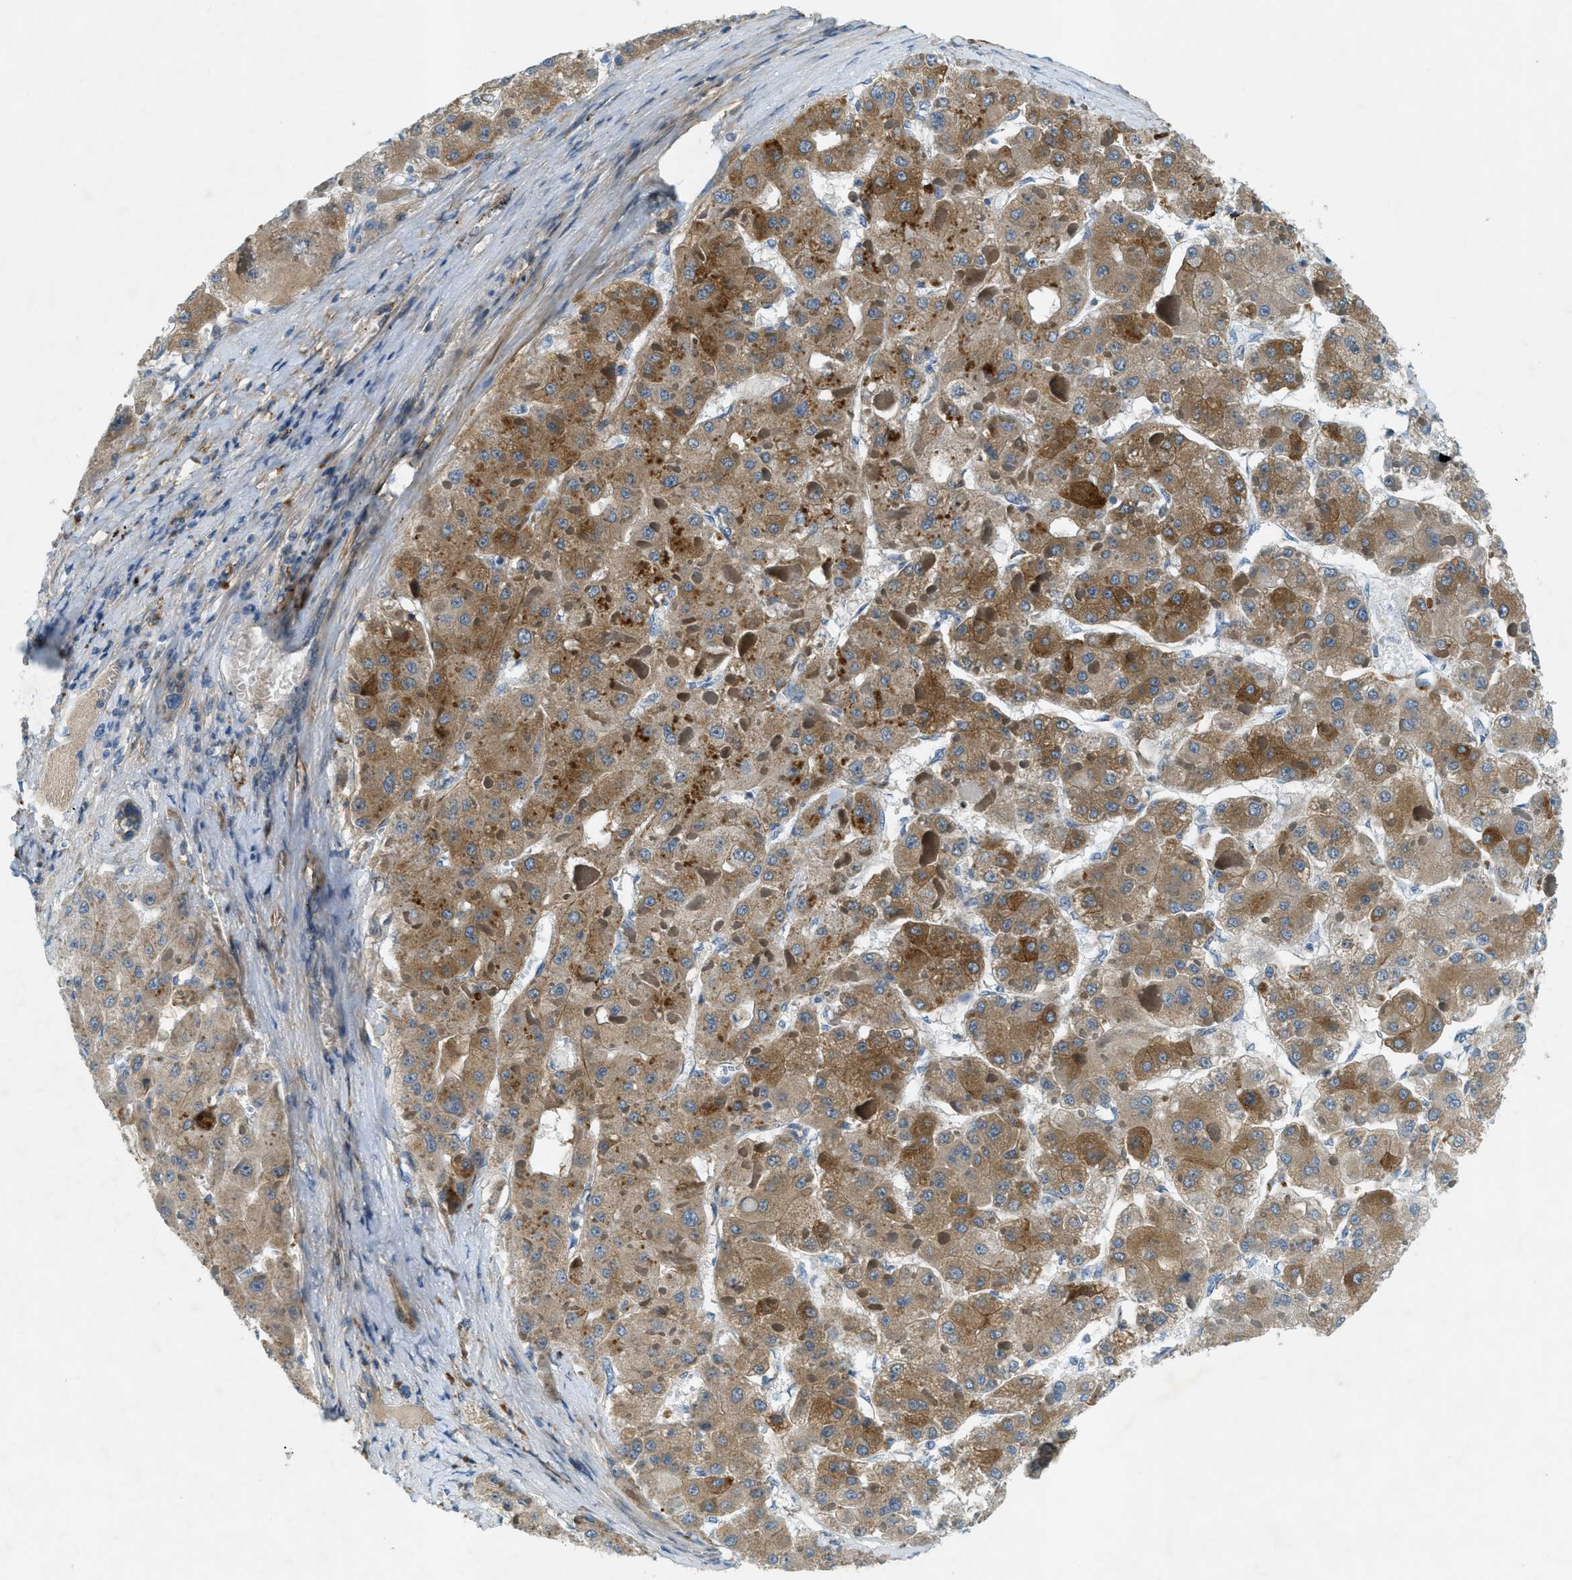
{"staining": {"intensity": "moderate", "quantity": ">75%", "location": "cytoplasmic/membranous"}, "tissue": "liver cancer", "cell_type": "Tumor cells", "image_type": "cancer", "snomed": [{"axis": "morphology", "description": "Carcinoma, Hepatocellular, NOS"}, {"axis": "topography", "description": "Liver"}], "caption": "Moderate cytoplasmic/membranous expression is seen in about >75% of tumor cells in liver cancer.", "gene": "SNX14", "patient": {"sex": "female", "age": 73}}